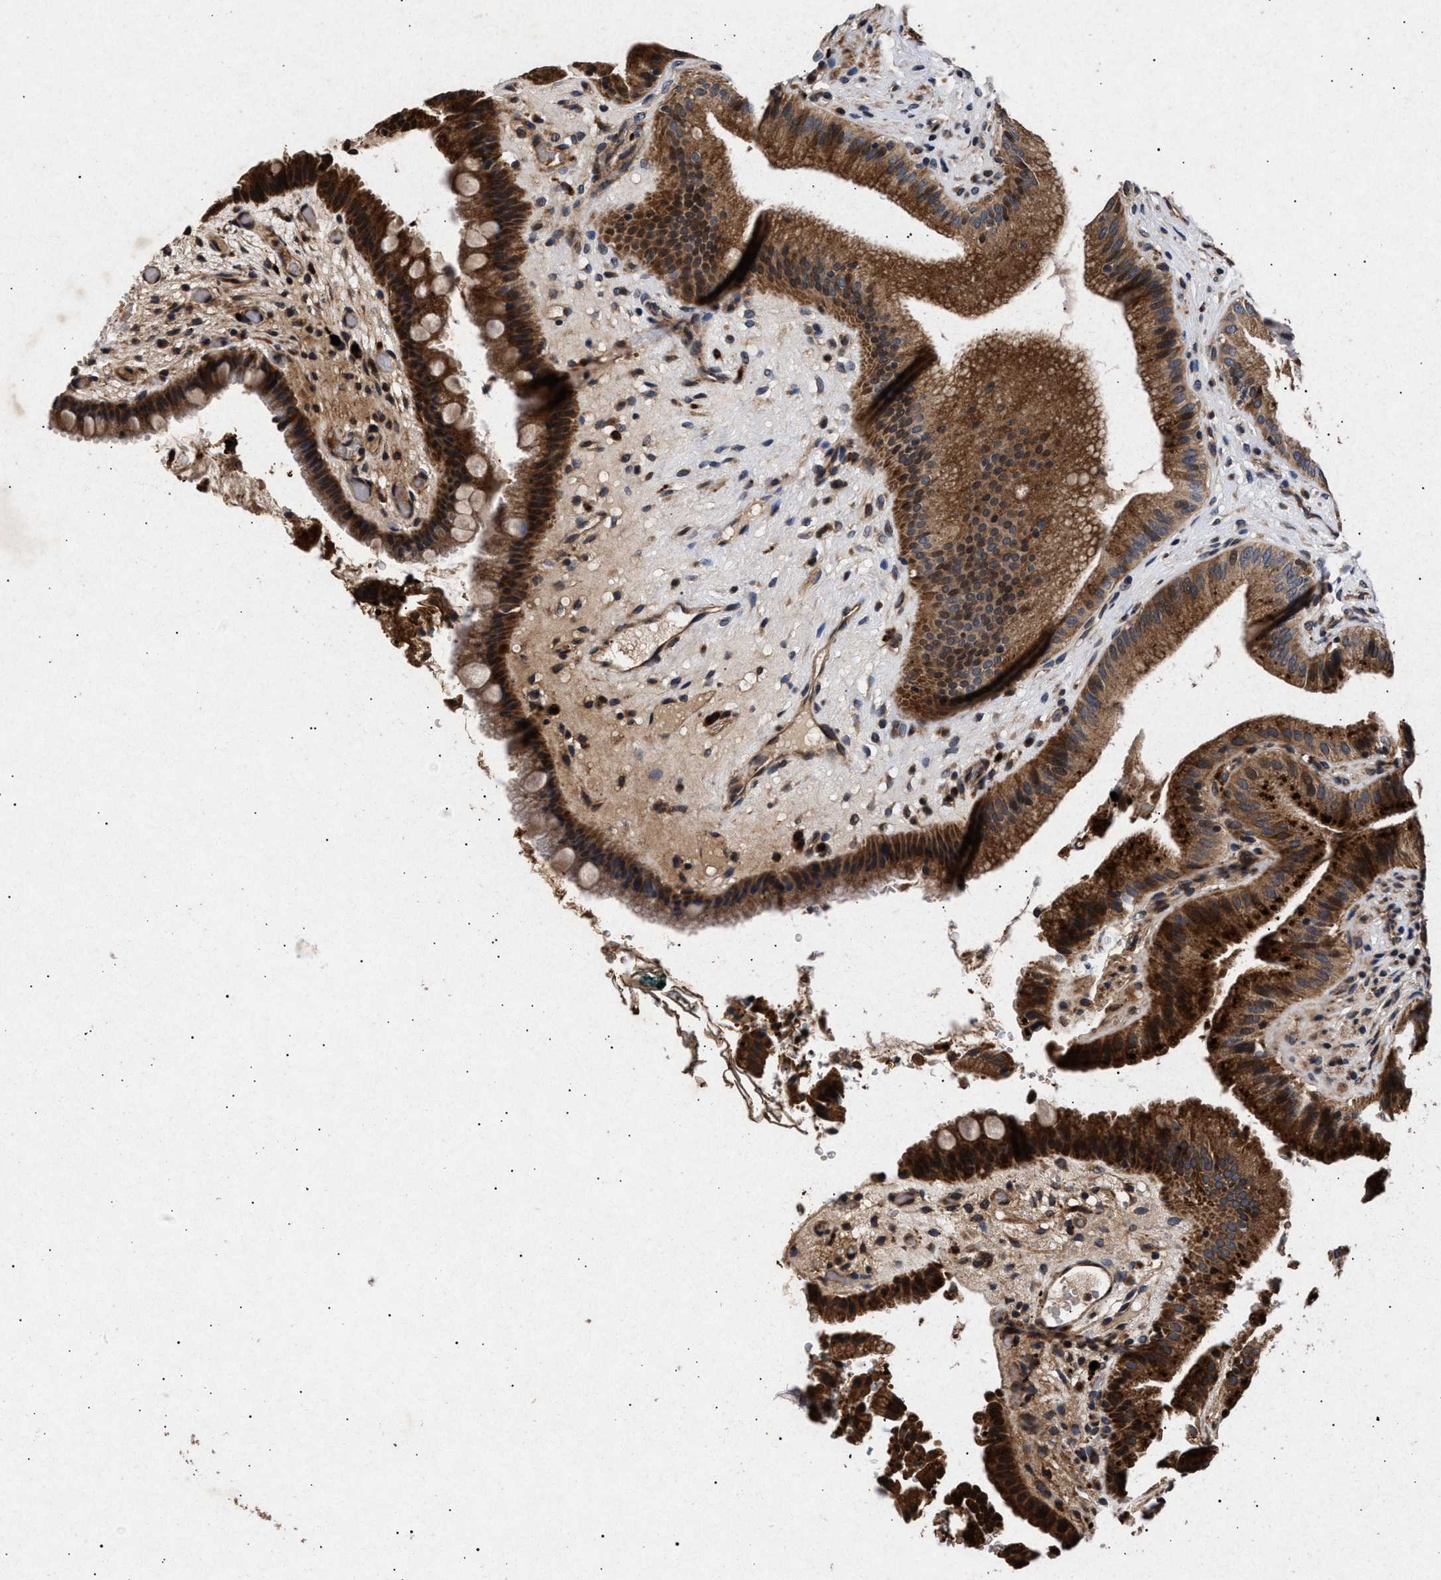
{"staining": {"intensity": "strong", "quantity": ">75%", "location": "cytoplasmic/membranous"}, "tissue": "gallbladder", "cell_type": "Glandular cells", "image_type": "normal", "snomed": [{"axis": "morphology", "description": "Normal tissue, NOS"}, {"axis": "topography", "description": "Gallbladder"}], "caption": "Protein analysis of unremarkable gallbladder reveals strong cytoplasmic/membranous expression in approximately >75% of glandular cells.", "gene": "ITGB5", "patient": {"sex": "male", "age": 49}}